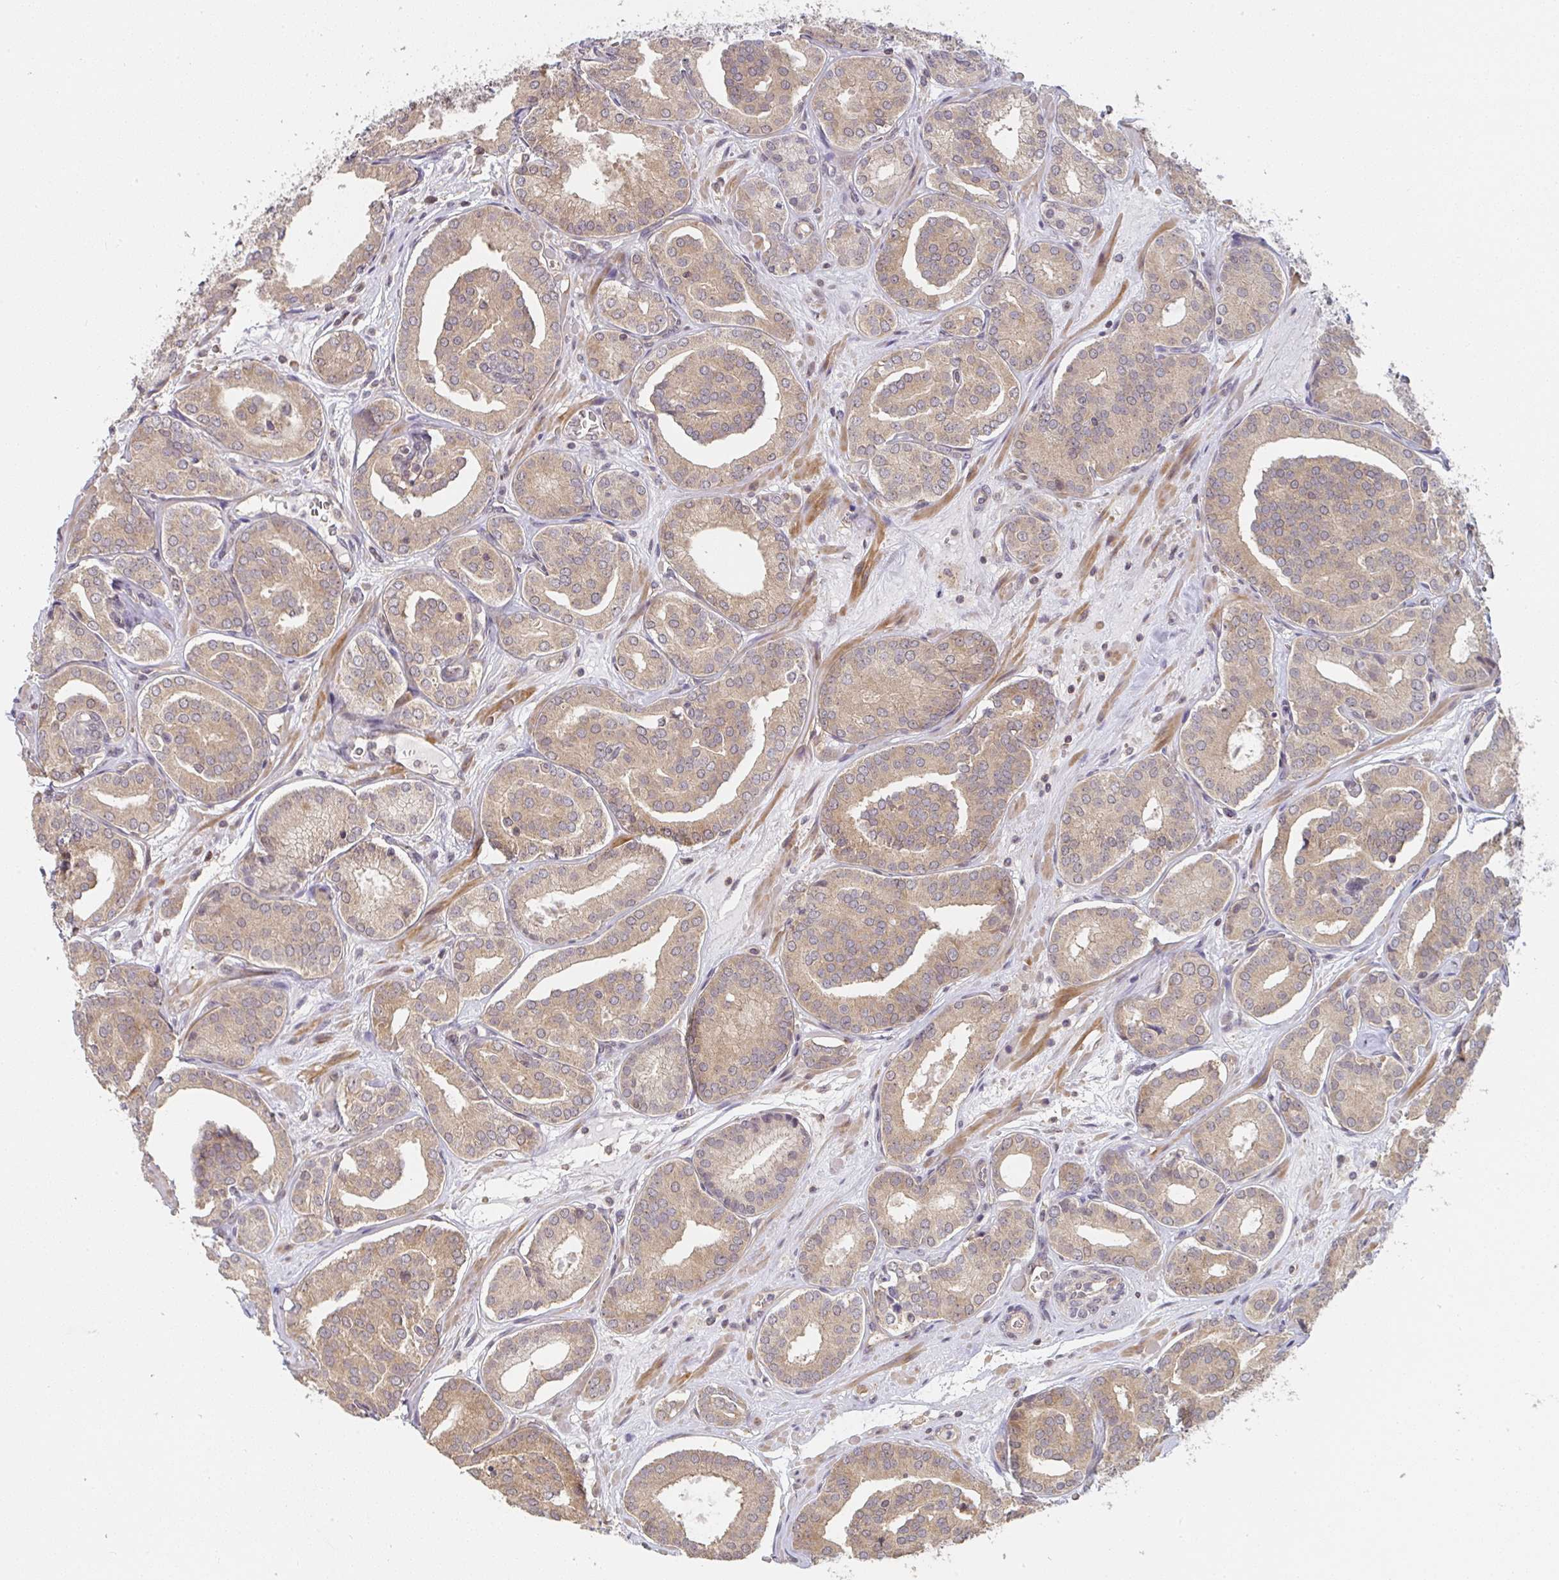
{"staining": {"intensity": "moderate", "quantity": "25%-75%", "location": "cytoplasmic/membranous"}, "tissue": "prostate cancer", "cell_type": "Tumor cells", "image_type": "cancer", "snomed": [{"axis": "morphology", "description": "Adenocarcinoma, High grade"}, {"axis": "topography", "description": "Prostate"}], "caption": "Moderate cytoplasmic/membranous expression for a protein is seen in about 25%-75% of tumor cells of adenocarcinoma (high-grade) (prostate) using immunohistochemistry (IHC).", "gene": "RANGRF", "patient": {"sex": "male", "age": 66}}